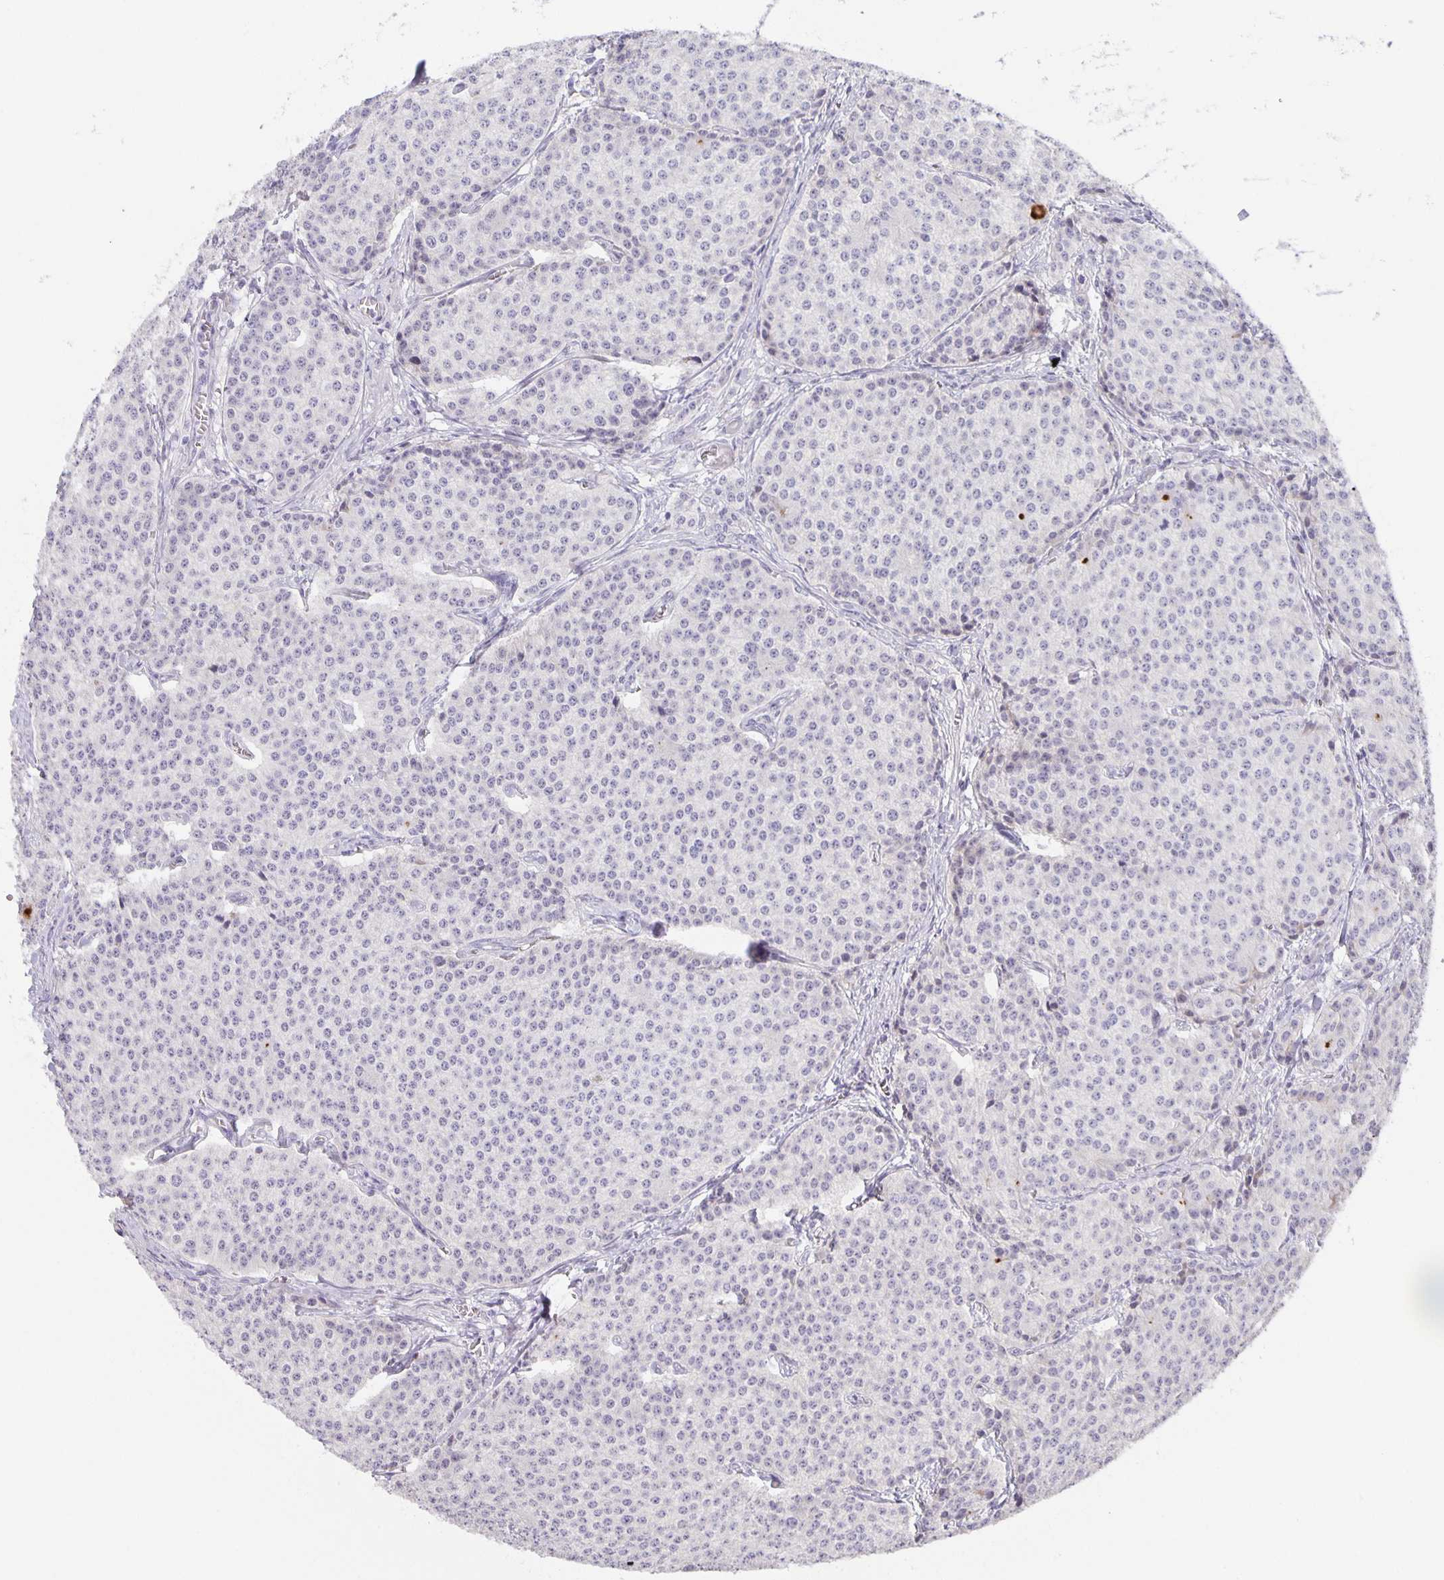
{"staining": {"intensity": "negative", "quantity": "none", "location": "none"}, "tissue": "carcinoid", "cell_type": "Tumor cells", "image_type": "cancer", "snomed": [{"axis": "morphology", "description": "Carcinoid, malignant, NOS"}, {"axis": "topography", "description": "Small intestine"}], "caption": "Carcinoid was stained to show a protein in brown. There is no significant expression in tumor cells. (DAB (3,3'-diaminobenzidine) immunohistochemistry, high magnification).", "gene": "PHRF1", "patient": {"sex": "female", "age": 64}}